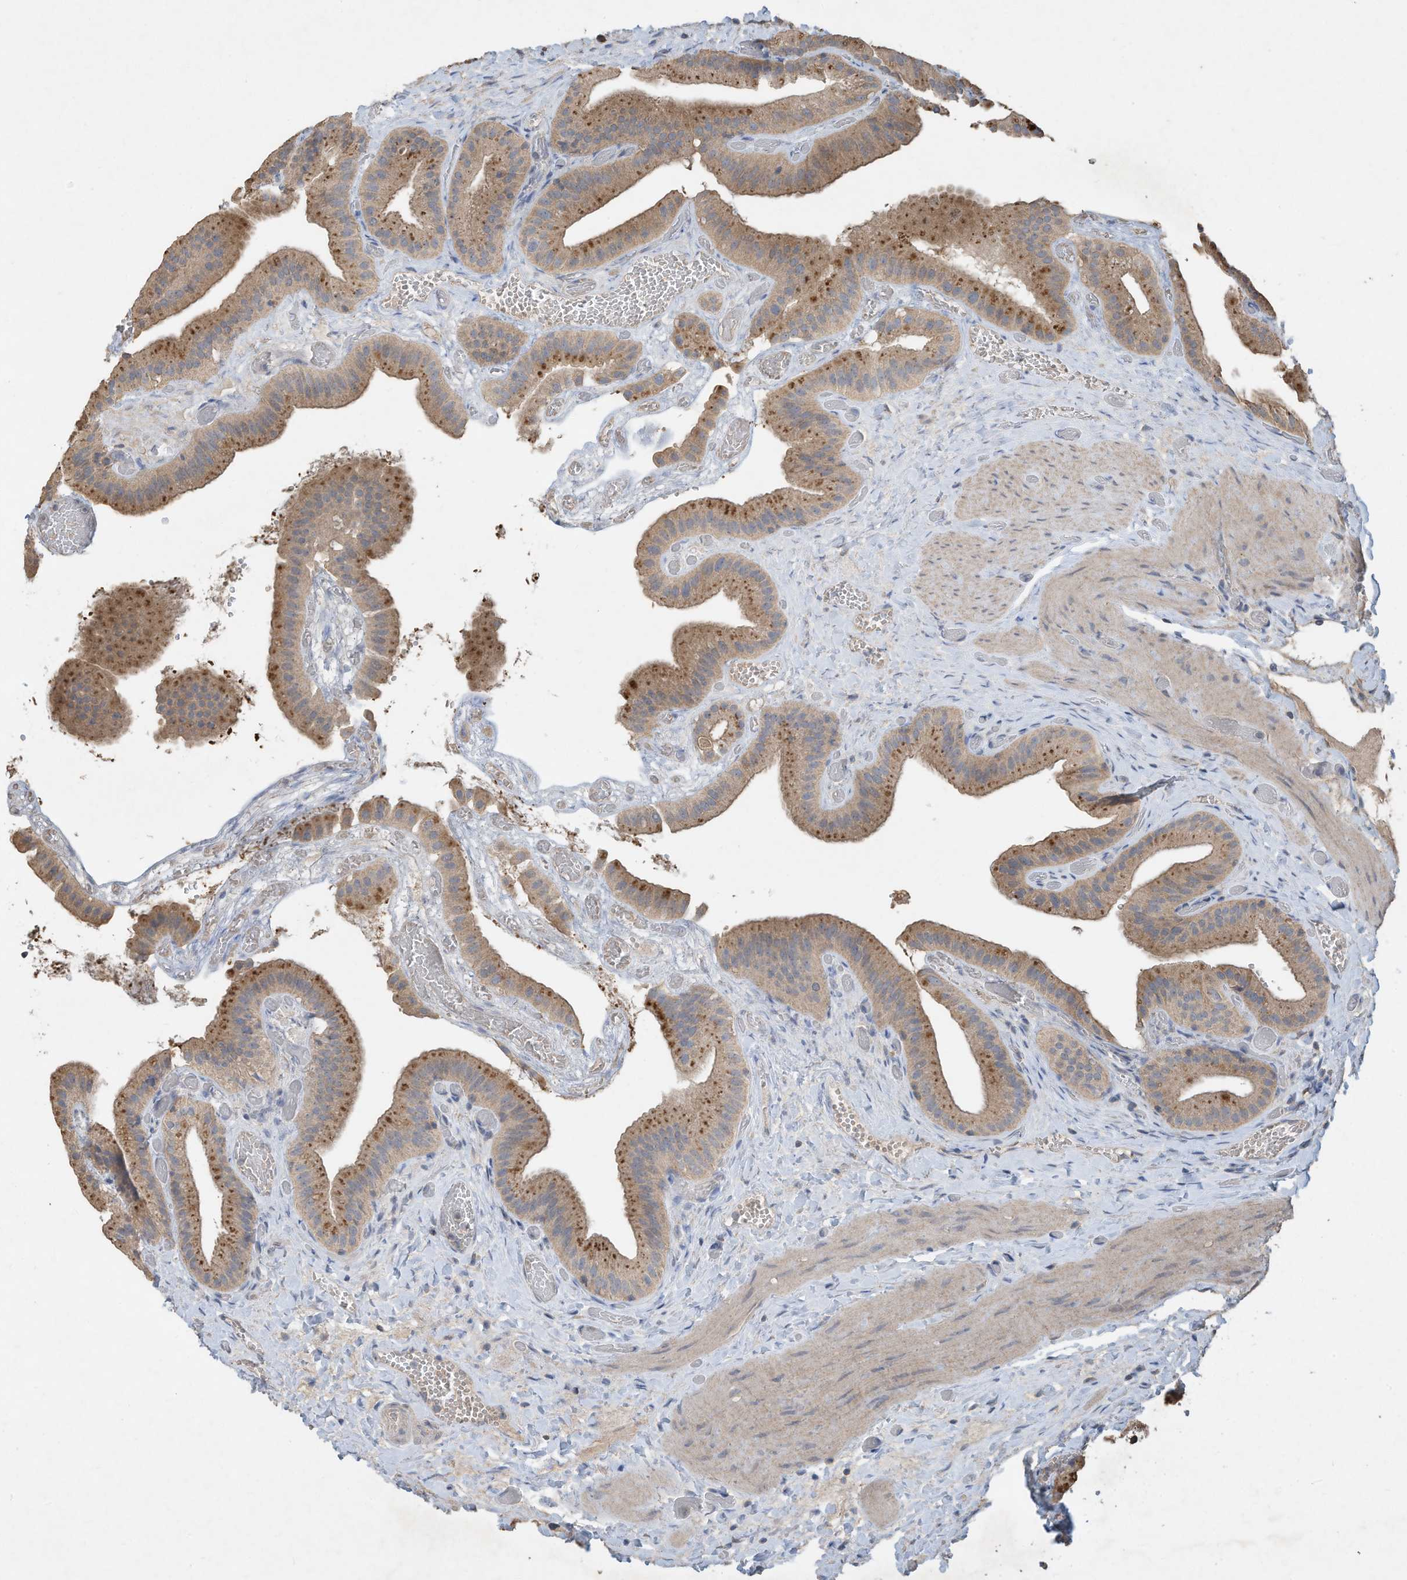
{"staining": {"intensity": "moderate", "quantity": ">75%", "location": "cytoplasmic/membranous"}, "tissue": "gallbladder", "cell_type": "Glandular cells", "image_type": "normal", "snomed": [{"axis": "morphology", "description": "Normal tissue, NOS"}, {"axis": "topography", "description": "Gallbladder"}], "caption": "Immunohistochemistry (IHC) (DAB (3,3'-diaminobenzidine)) staining of normal gallbladder displays moderate cytoplasmic/membranous protein staining in about >75% of glandular cells.", "gene": "CAPN13", "patient": {"sex": "female", "age": 64}}